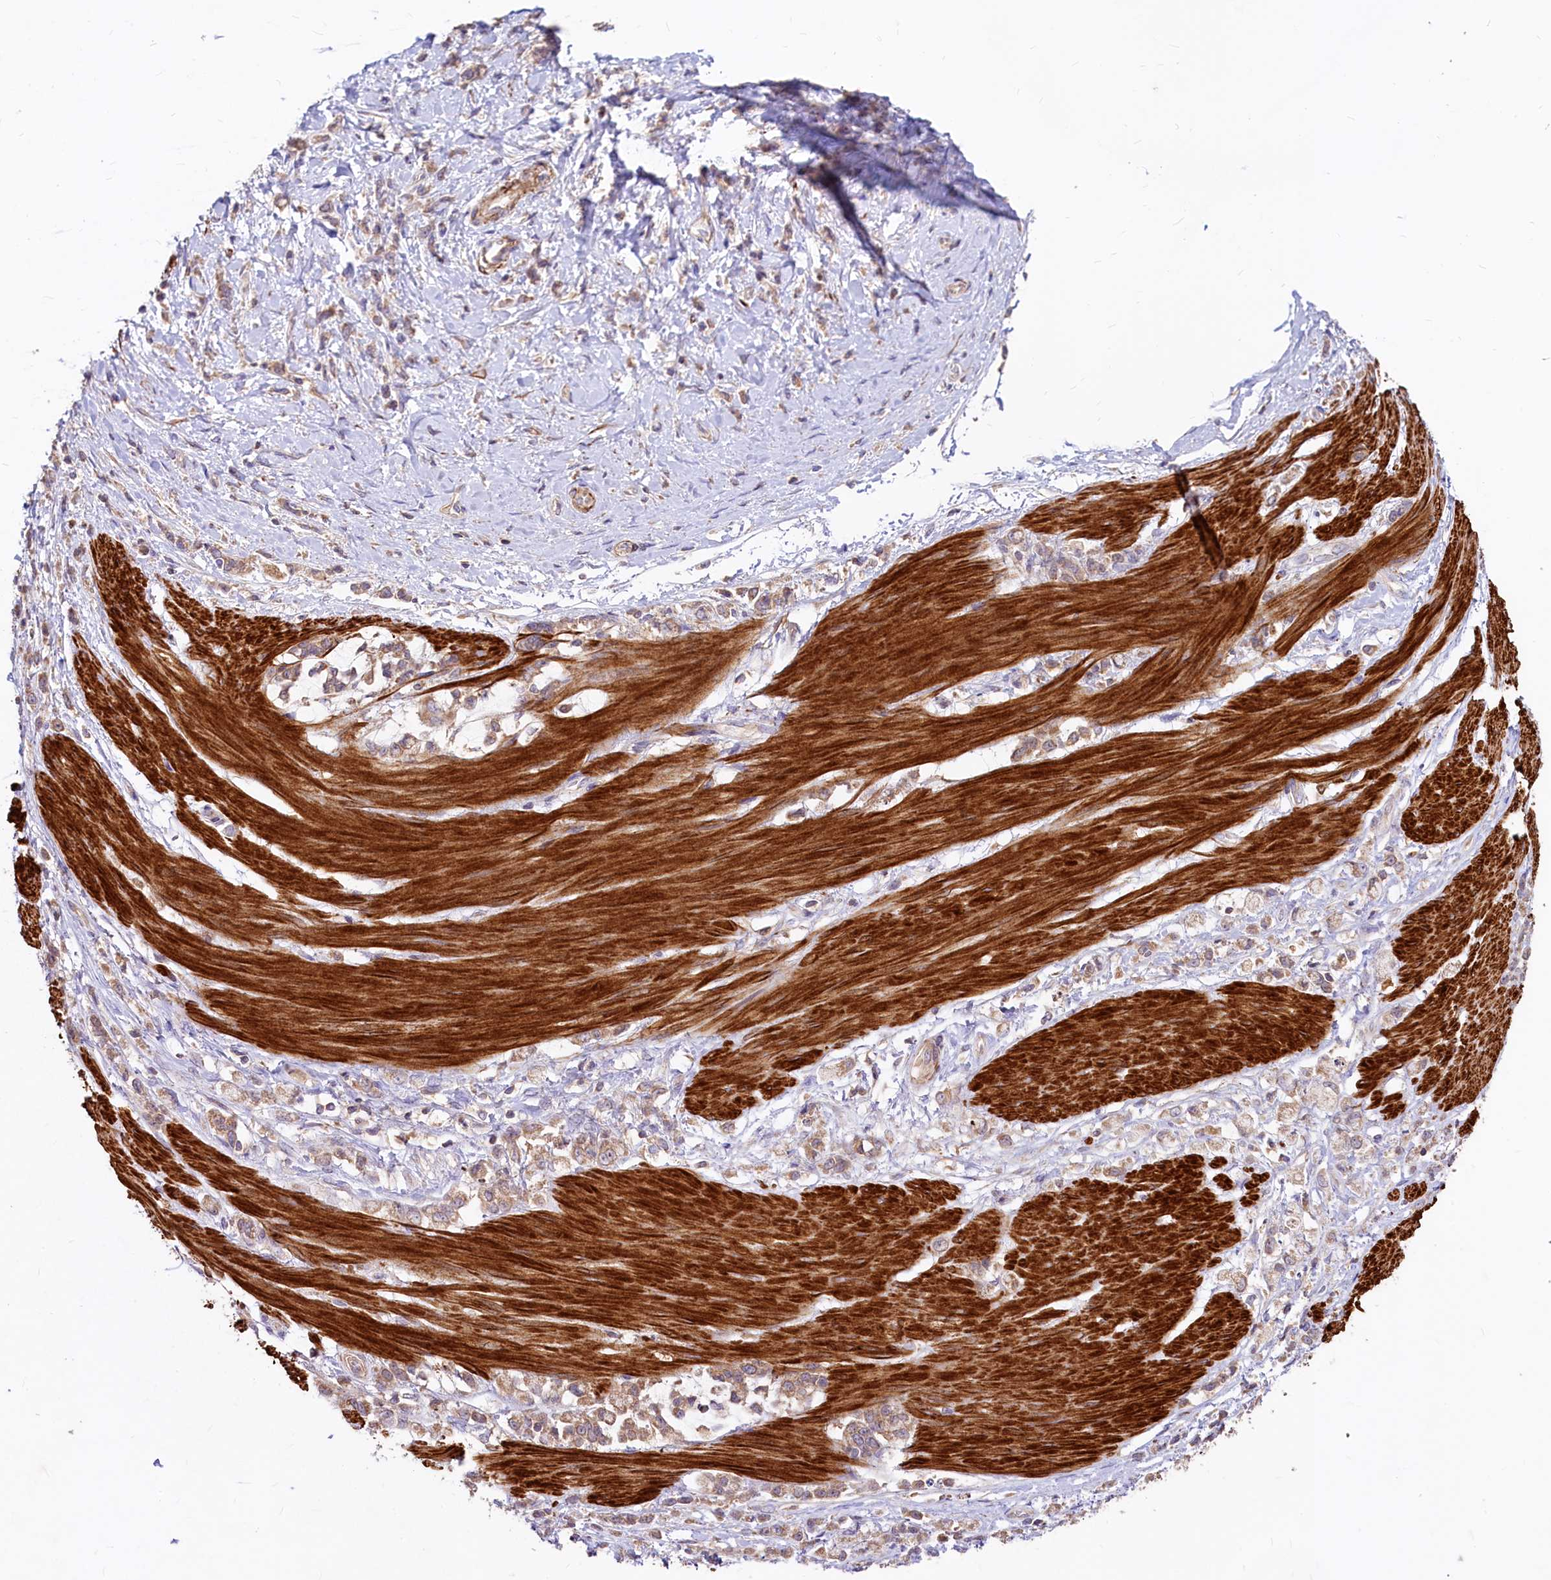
{"staining": {"intensity": "moderate", "quantity": ">75%", "location": "cytoplasmic/membranous"}, "tissue": "stomach cancer", "cell_type": "Tumor cells", "image_type": "cancer", "snomed": [{"axis": "morphology", "description": "Adenocarcinoma, NOS"}, {"axis": "topography", "description": "Stomach"}], "caption": "Stomach cancer (adenocarcinoma) stained for a protein (brown) reveals moderate cytoplasmic/membranous positive positivity in approximately >75% of tumor cells.", "gene": "CIAO3", "patient": {"sex": "female", "age": 60}}